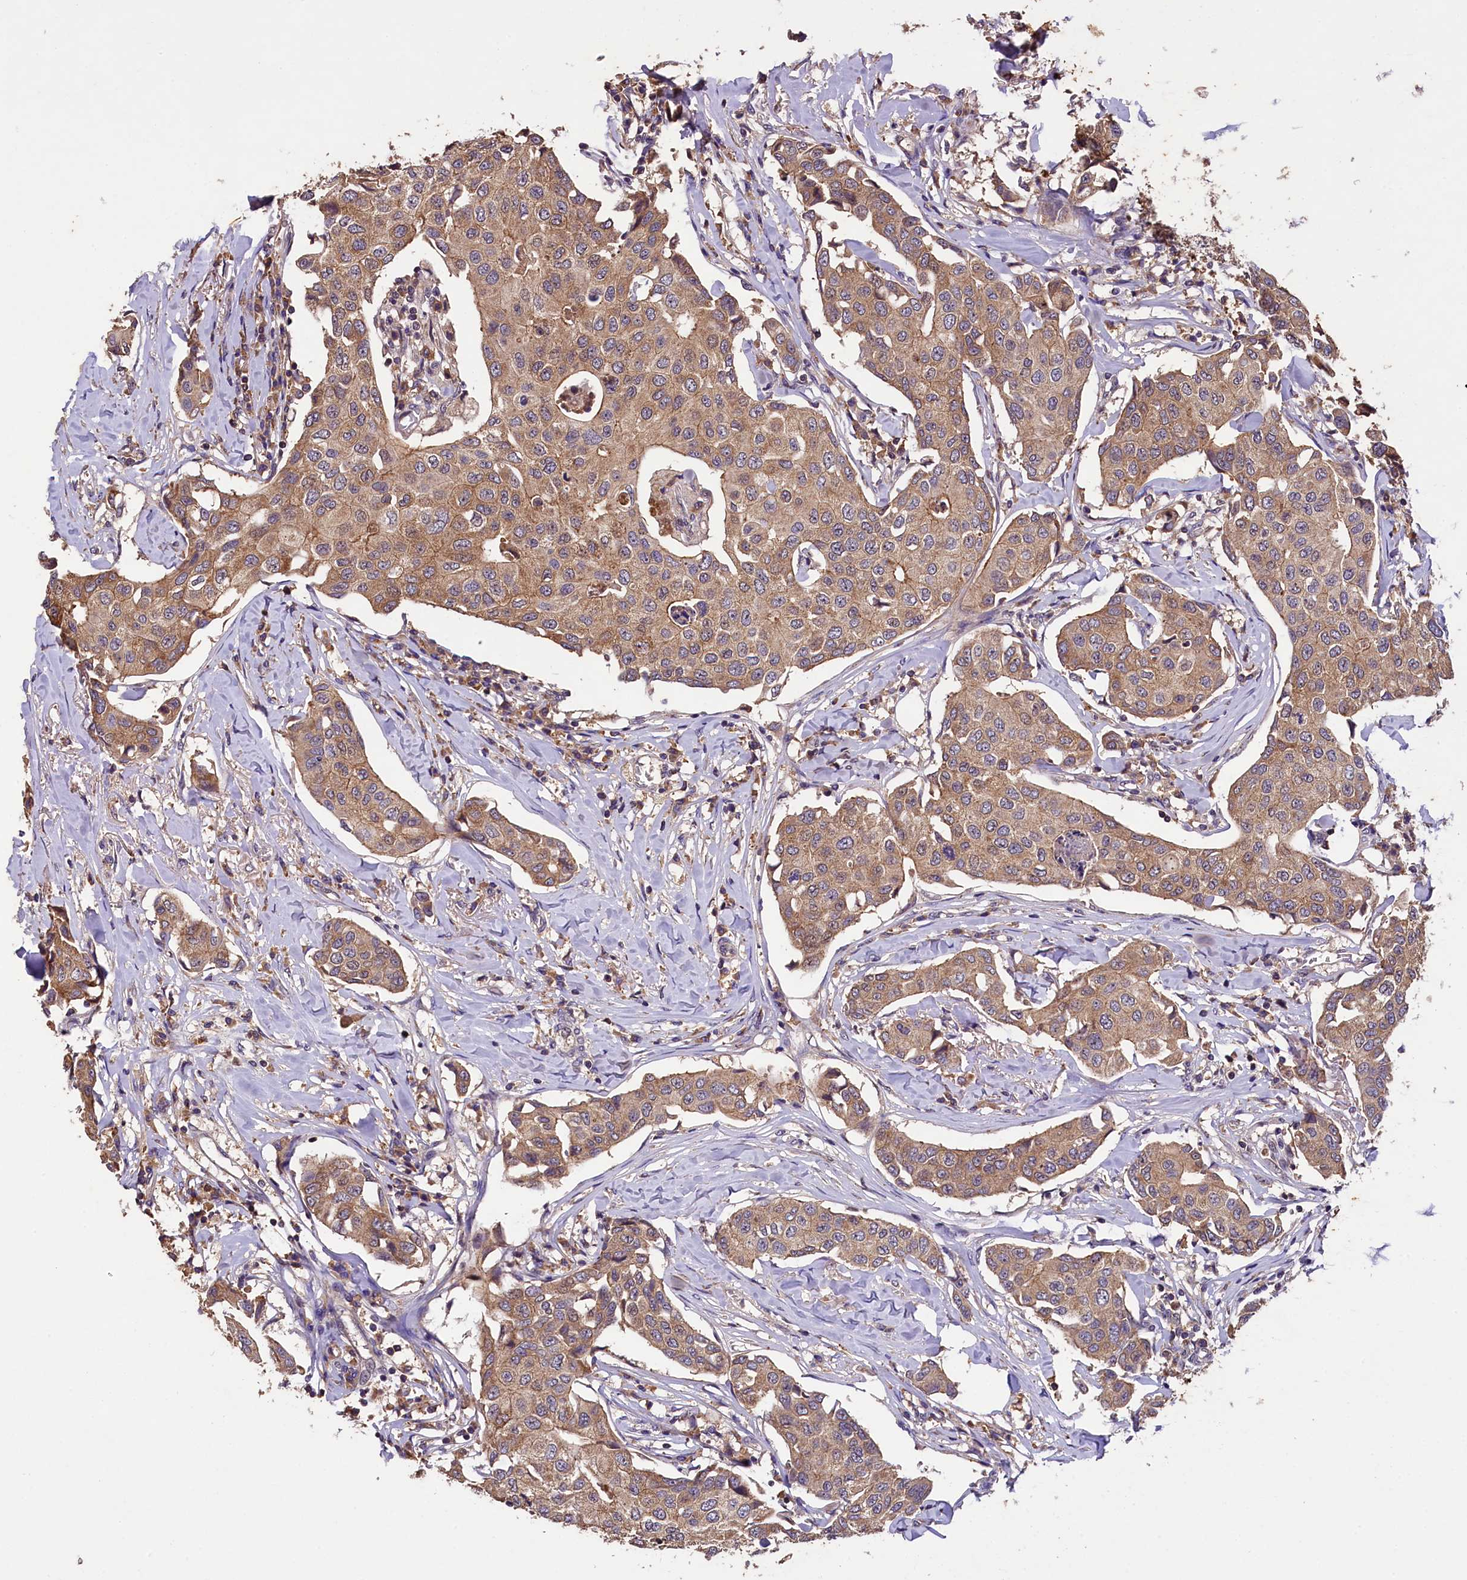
{"staining": {"intensity": "moderate", "quantity": ">75%", "location": "cytoplasmic/membranous"}, "tissue": "breast cancer", "cell_type": "Tumor cells", "image_type": "cancer", "snomed": [{"axis": "morphology", "description": "Duct carcinoma"}, {"axis": "topography", "description": "Breast"}], "caption": "Tumor cells demonstrate moderate cytoplasmic/membranous positivity in about >75% of cells in breast cancer (intraductal carcinoma). (Brightfield microscopy of DAB IHC at high magnification).", "gene": "PLXNB1", "patient": {"sex": "female", "age": 80}}